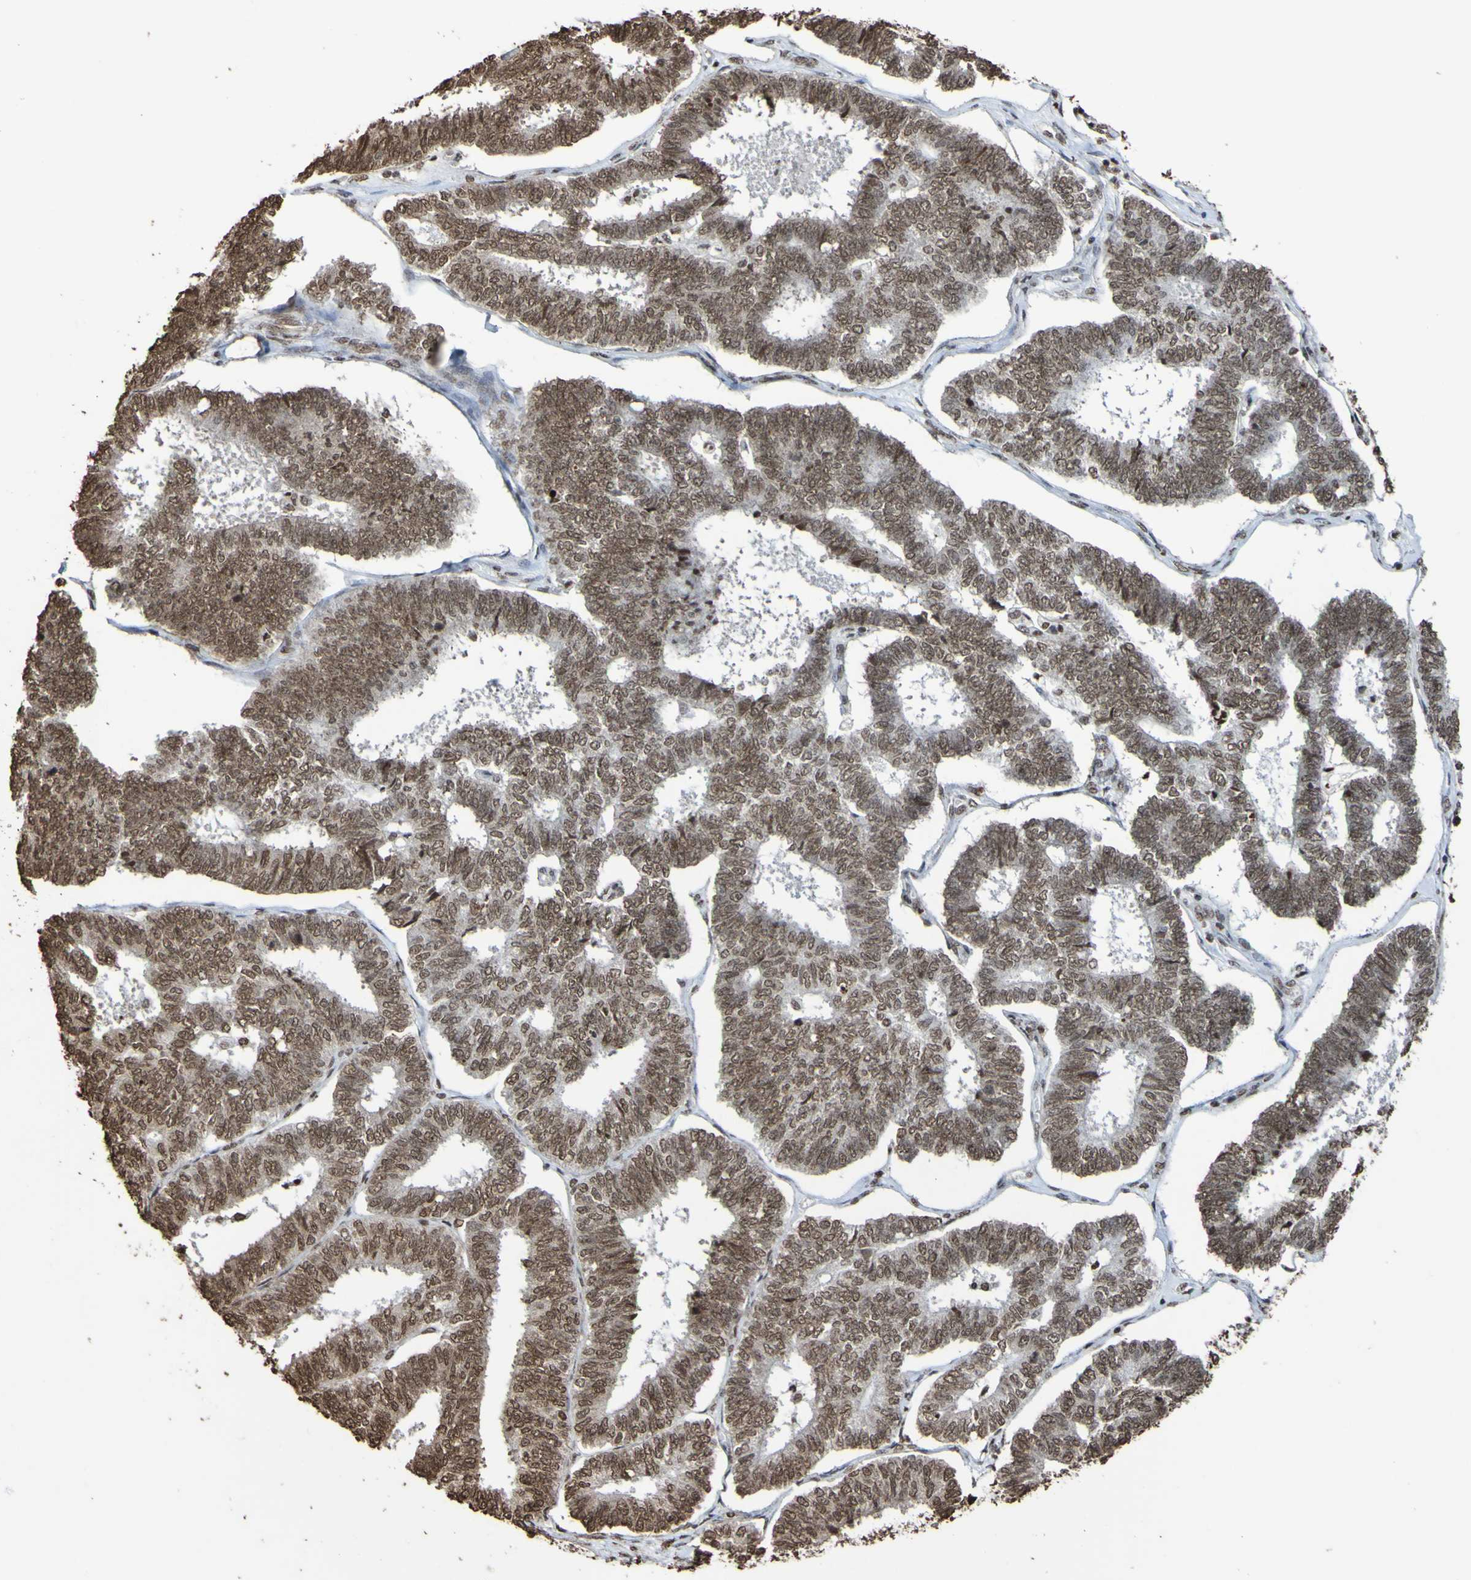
{"staining": {"intensity": "moderate", "quantity": ">75%", "location": "nuclear"}, "tissue": "endometrial cancer", "cell_type": "Tumor cells", "image_type": "cancer", "snomed": [{"axis": "morphology", "description": "Adenocarcinoma, NOS"}, {"axis": "topography", "description": "Endometrium"}], "caption": "A brown stain highlights moderate nuclear expression of a protein in human adenocarcinoma (endometrial) tumor cells. The staining was performed using DAB, with brown indicating positive protein expression. Nuclei are stained blue with hematoxylin.", "gene": "GFI1", "patient": {"sex": "female", "age": 70}}